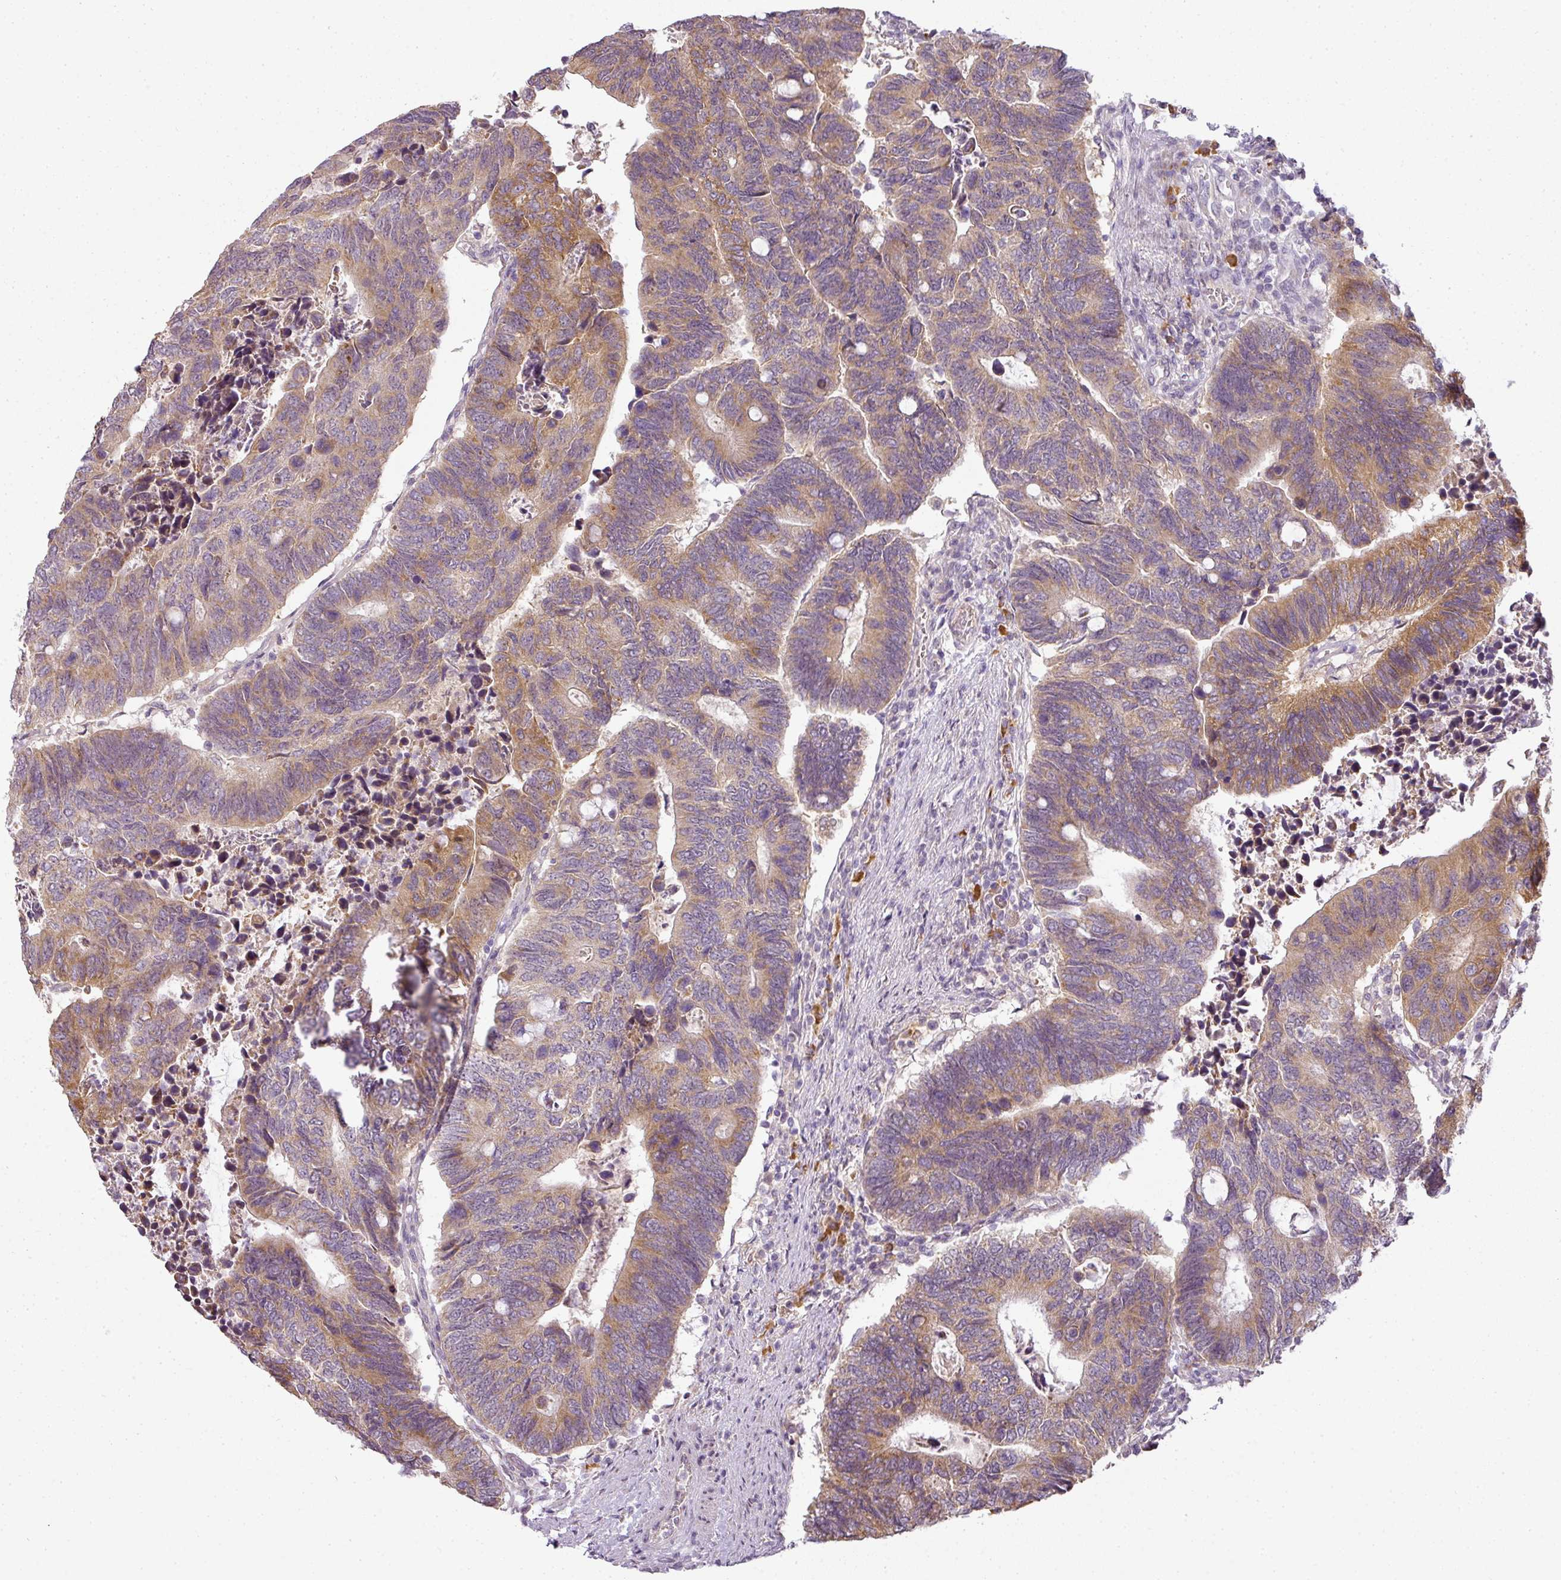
{"staining": {"intensity": "moderate", "quantity": ">75%", "location": "cytoplasmic/membranous"}, "tissue": "colorectal cancer", "cell_type": "Tumor cells", "image_type": "cancer", "snomed": [{"axis": "morphology", "description": "Adenocarcinoma, NOS"}, {"axis": "topography", "description": "Colon"}], "caption": "A histopathology image of human colorectal cancer (adenocarcinoma) stained for a protein reveals moderate cytoplasmic/membranous brown staining in tumor cells. The staining was performed using DAB (3,3'-diaminobenzidine), with brown indicating positive protein expression. Nuclei are stained blue with hematoxylin.", "gene": "LY75", "patient": {"sex": "male", "age": 87}}